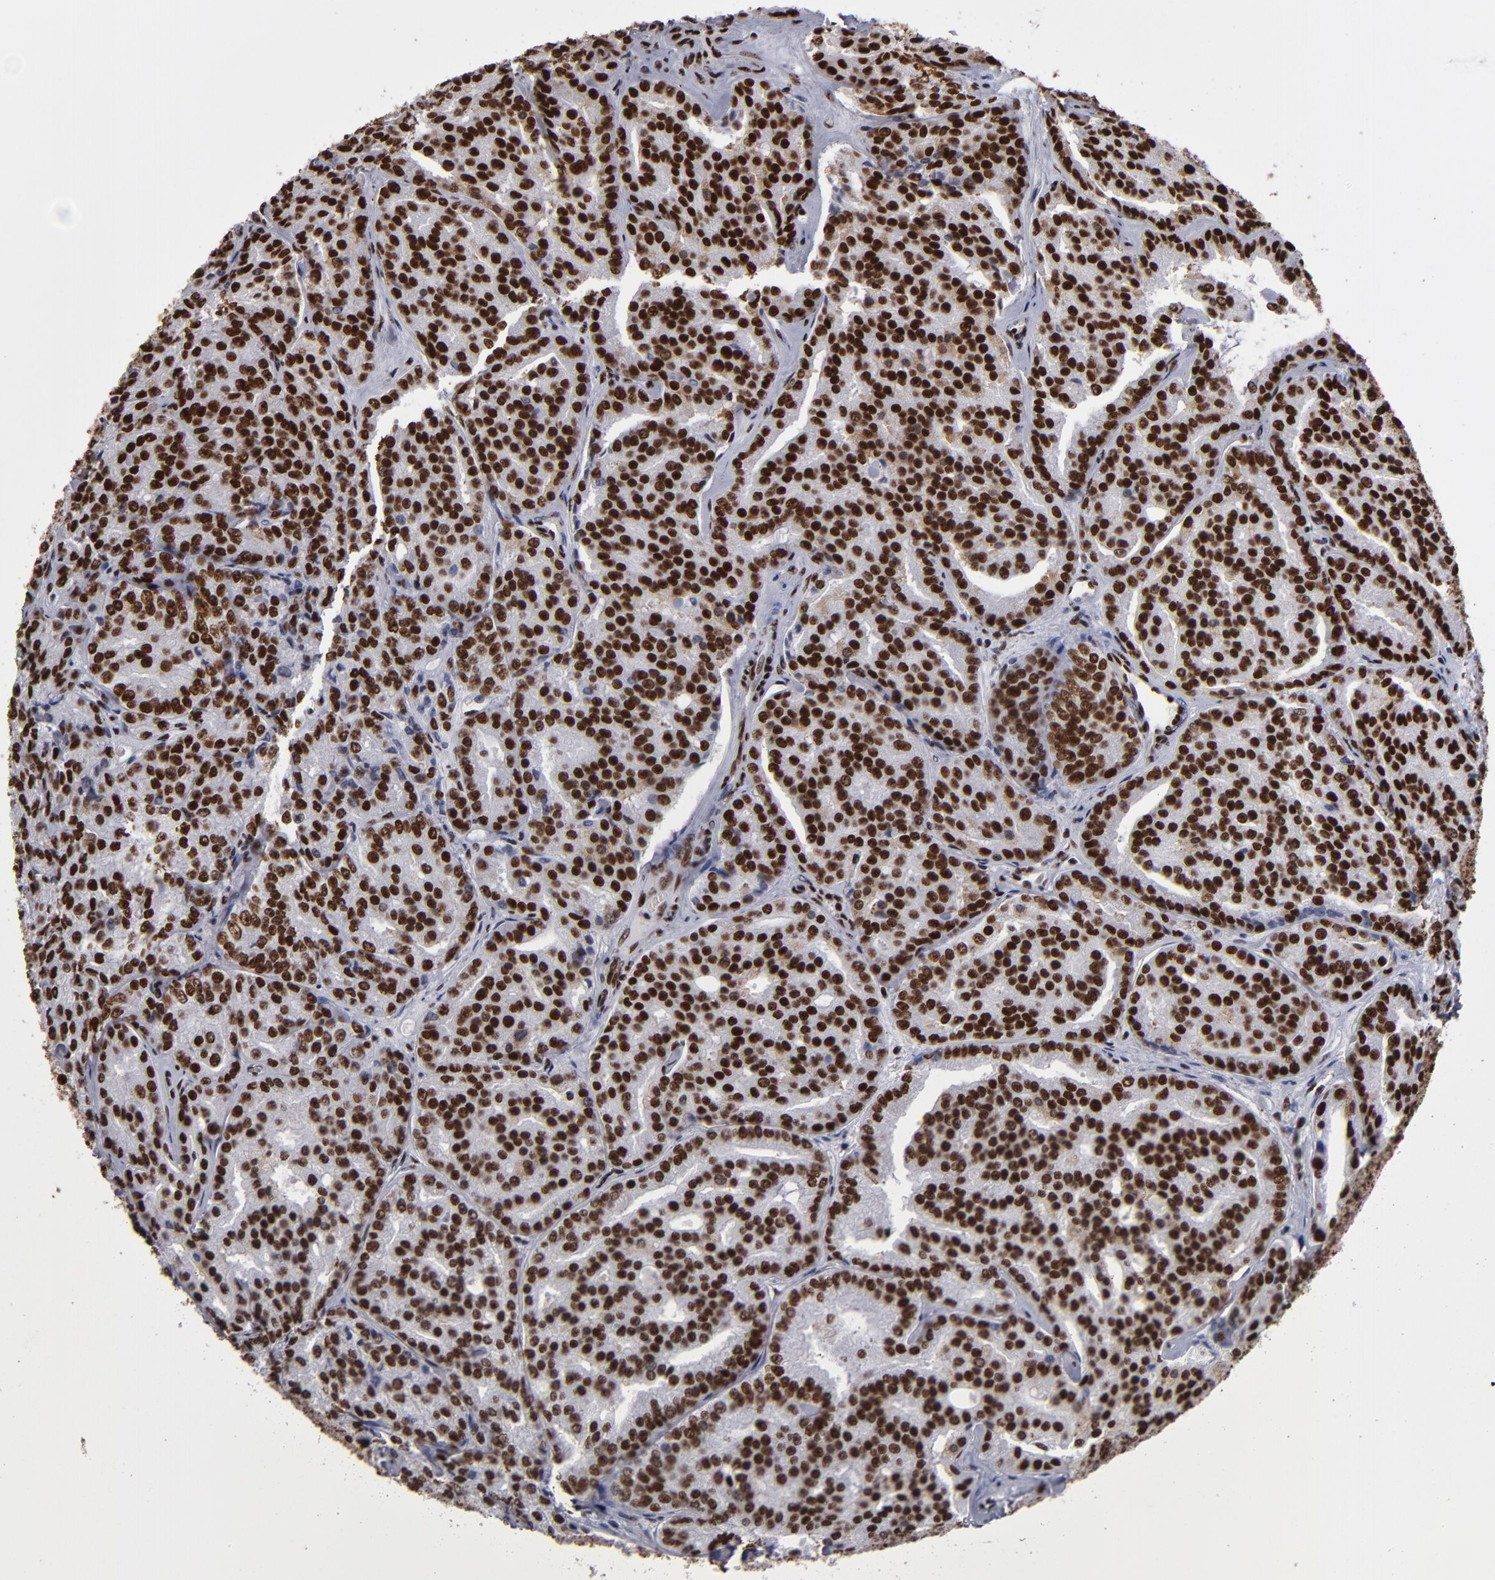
{"staining": {"intensity": "strong", "quantity": ">75%", "location": "nuclear"}, "tissue": "prostate cancer", "cell_type": "Tumor cells", "image_type": "cancer", "snomed": [{"axis": "morphology", "description": "Adenocarcinoma, High grade"}, {"axis": "topography", "description": "Prostate"}], "caption": "Tumor cells display high levels of strong nuclear staining in about >75% of cells in human prostate adenocarcinoma (high-grade).", "gene": "MRE11", "patient": {"sex": "male", "age": 64}}